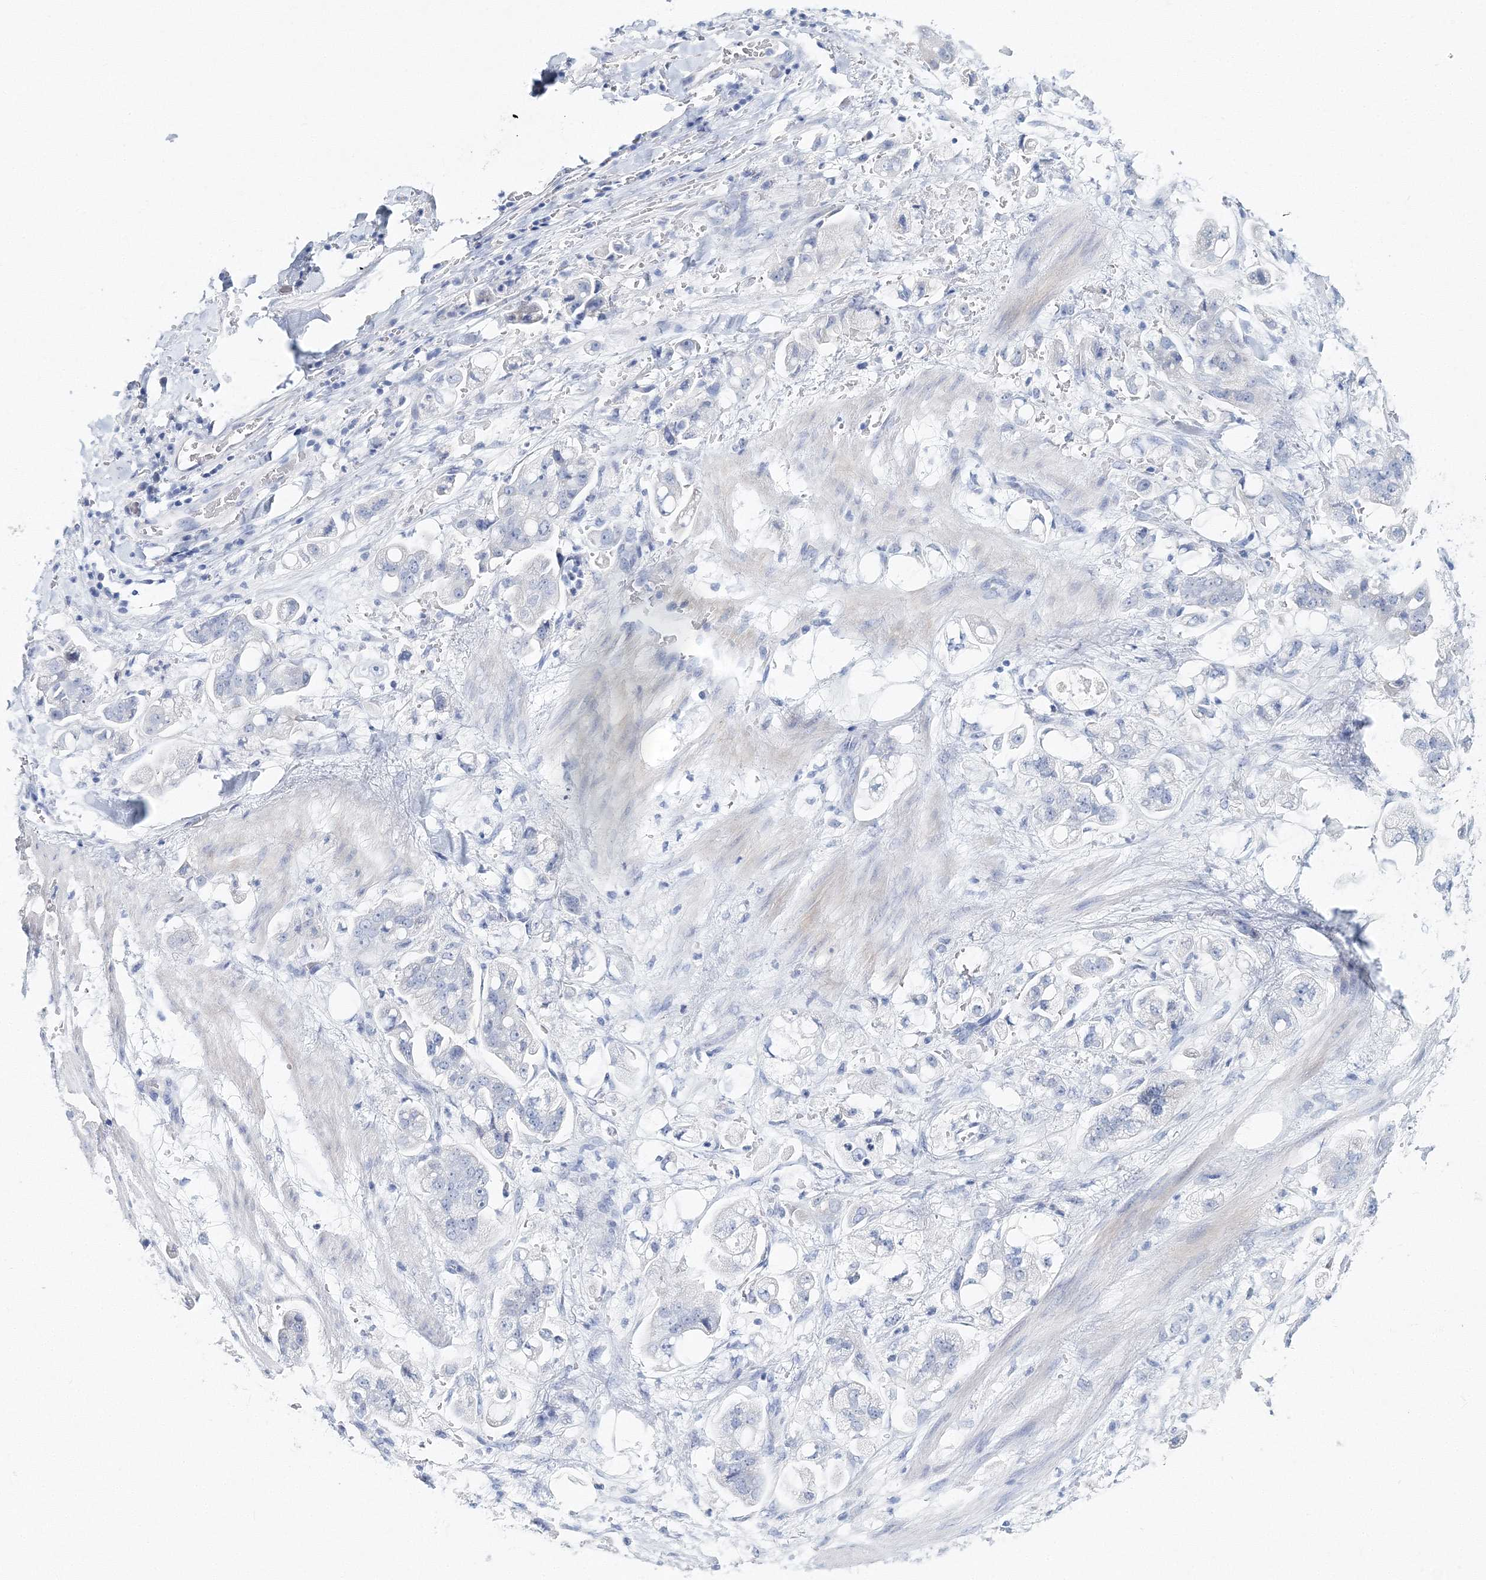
{"staining": {"intensity": "negative", "quantity": "none", "location": "none"}, "tissue": "stomach cancer", "cell_type": "Tumor cells", "image_type": "cancer", "snomed": [{"axis": "morphology", "description": "Adenocarcinoma, NOS"}, {"axis": "topography", "description": "Stomach"}], "caption": "Tumor cells are negative for protein expression in human stomach adenocarcinoma.", "gene": "MYOZ2", "patient": {"sex": "male", "age": 62}}